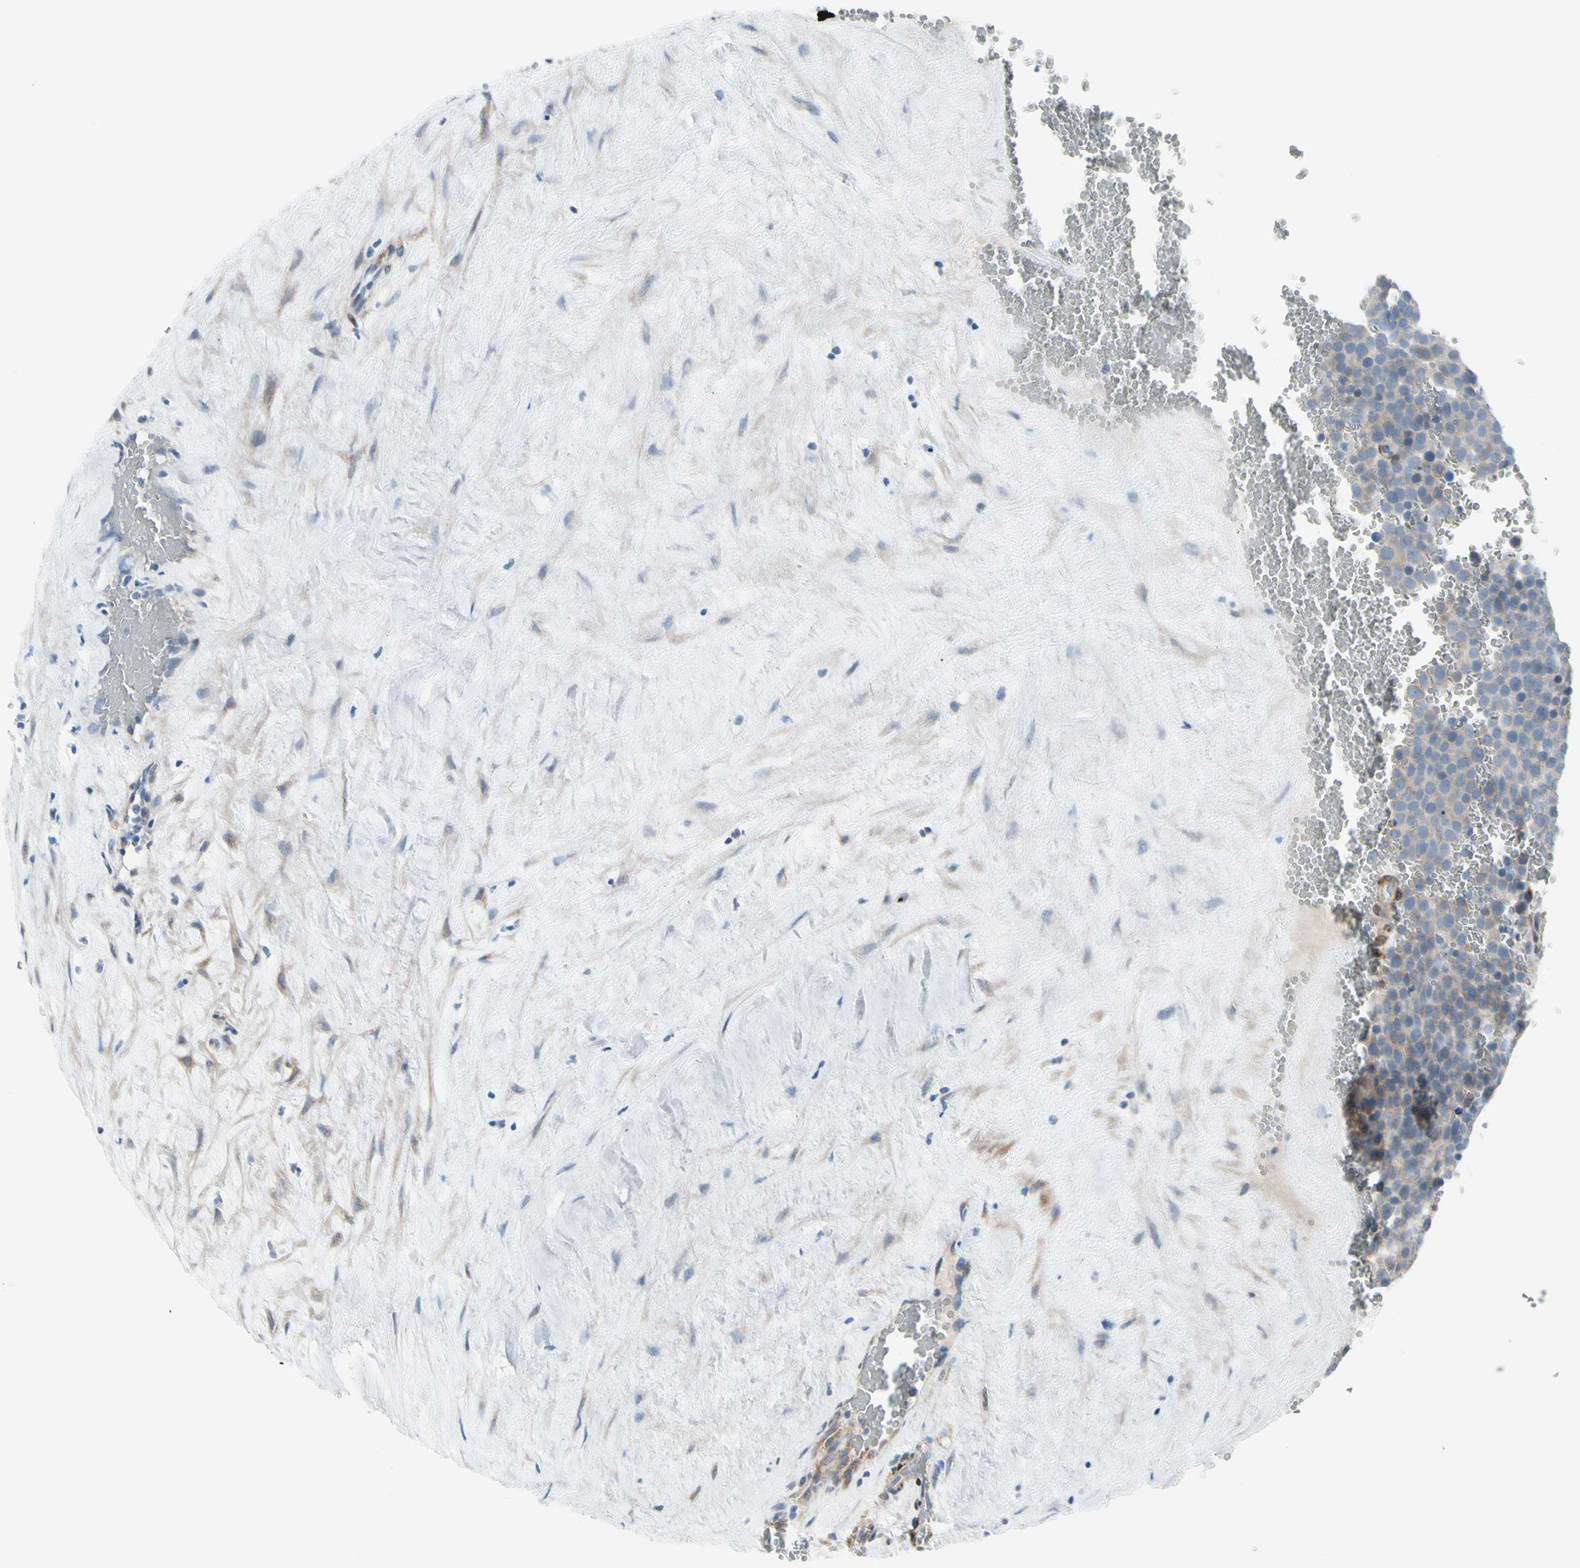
{"staining": {"intensity": "negative", "quantity": "none", "location": "none"}, "tissue": "testis cancer", "cell_type": "Tumor cells", "image_type": "cancer", "snomed": [{"axis": "morphology", "description": "Seminoma, NOS"}, {"axis": "topography", "description": "Testis"}], "caption": "Testis seminoma stained for a protein using immunohistochemistry demonstrates no expression tumor cells.", "gene": "MAP2", "patient": {"sex": "male", "age": 71}}